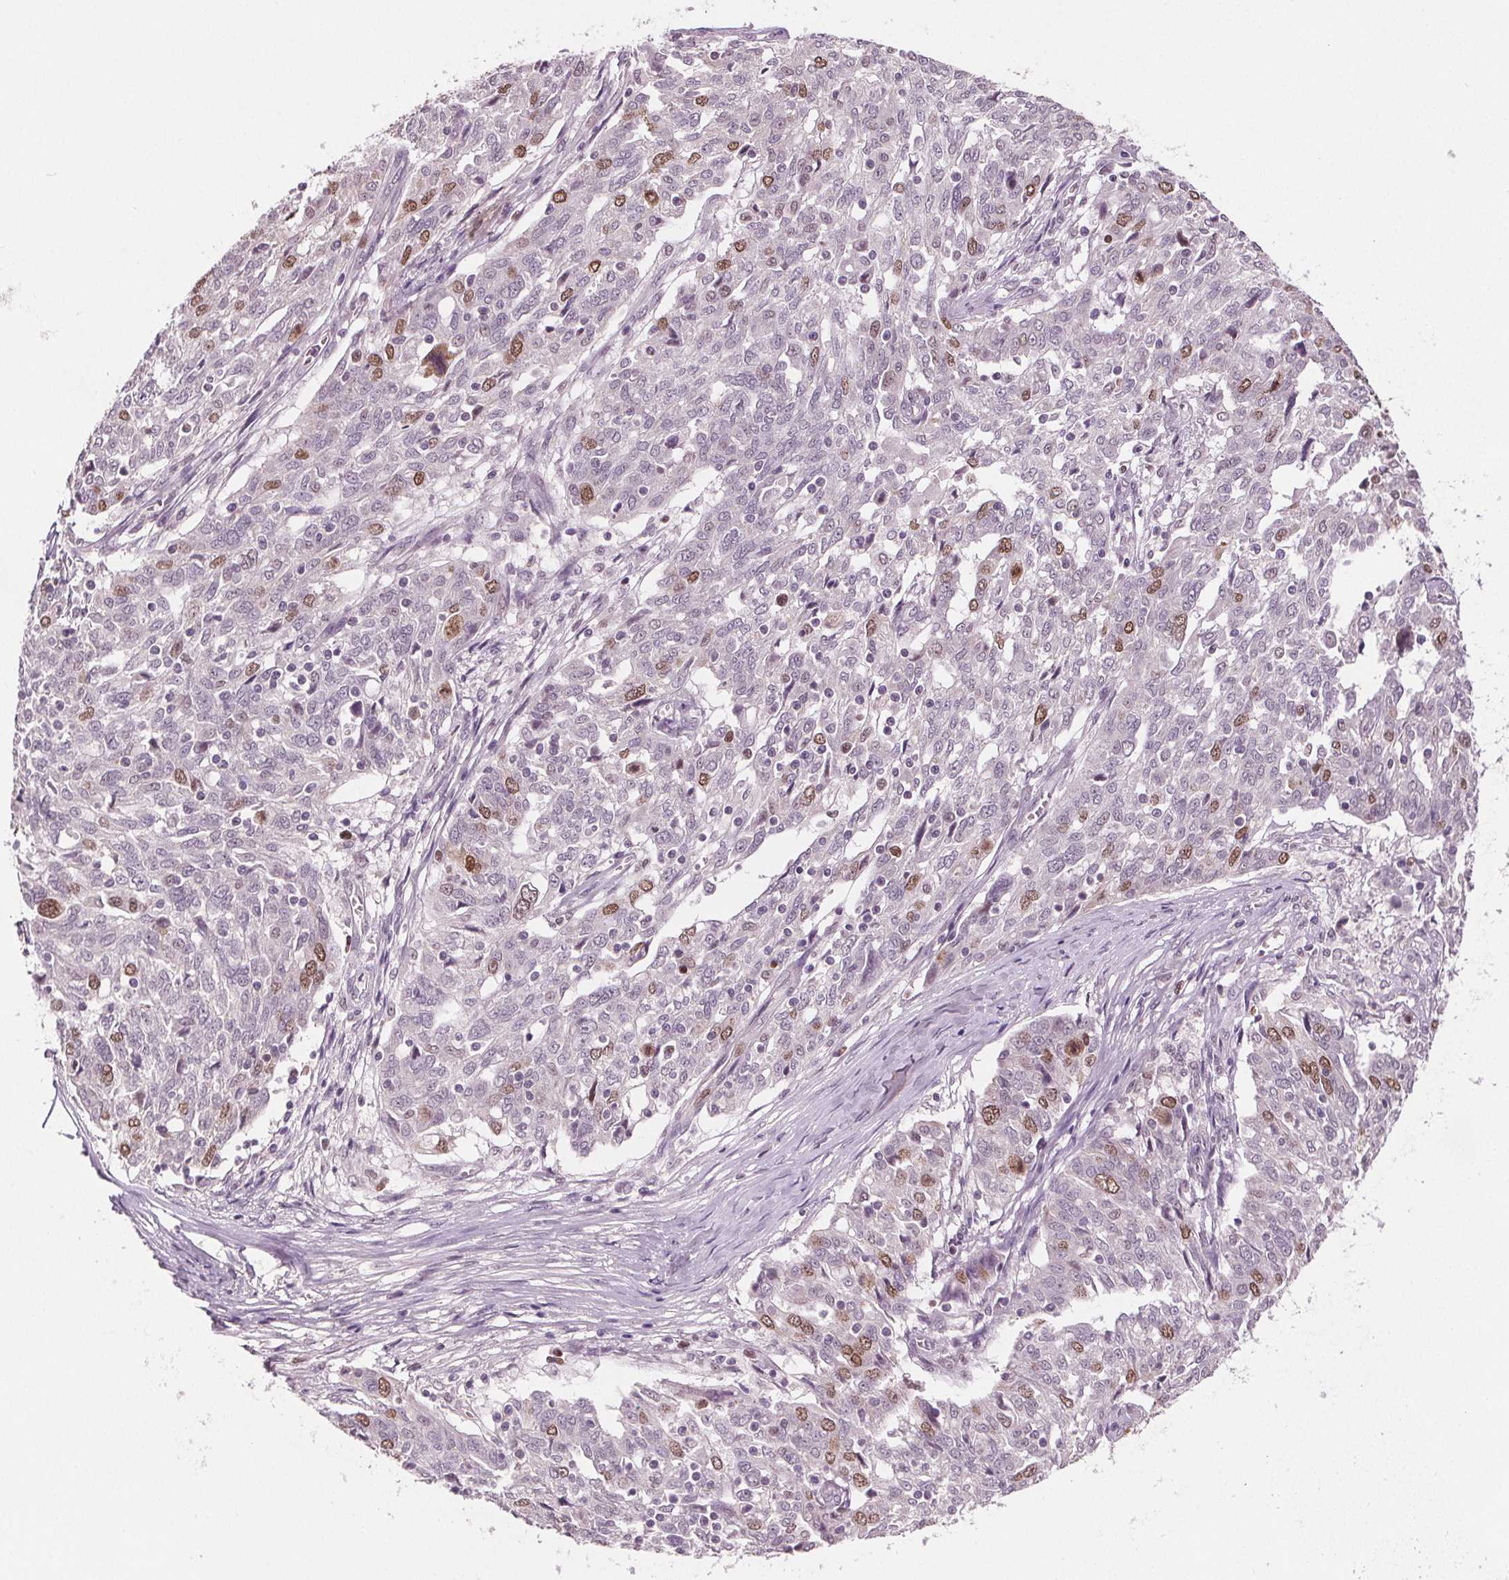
{"staining": {"intensity": "moderate", "quantity": "<25%", "location": "nuclear"}, "tissue": "ovarian cancer", "cell_type": "Tumor cells", "image_type": "cancer", "snomed": [{"axis": "morphology", "description": "Cystadenocarcinoma, serous, NOS"}, {"axis": "topography", "description": "Ovary"}], "caption": "Brown immunohistochemical staining in ovarian cancer reveals moderate nuclear positivity in about <25% of tumor cells.", "gene": "CENPF", "patient": {"sex": "female", "age": 67}}